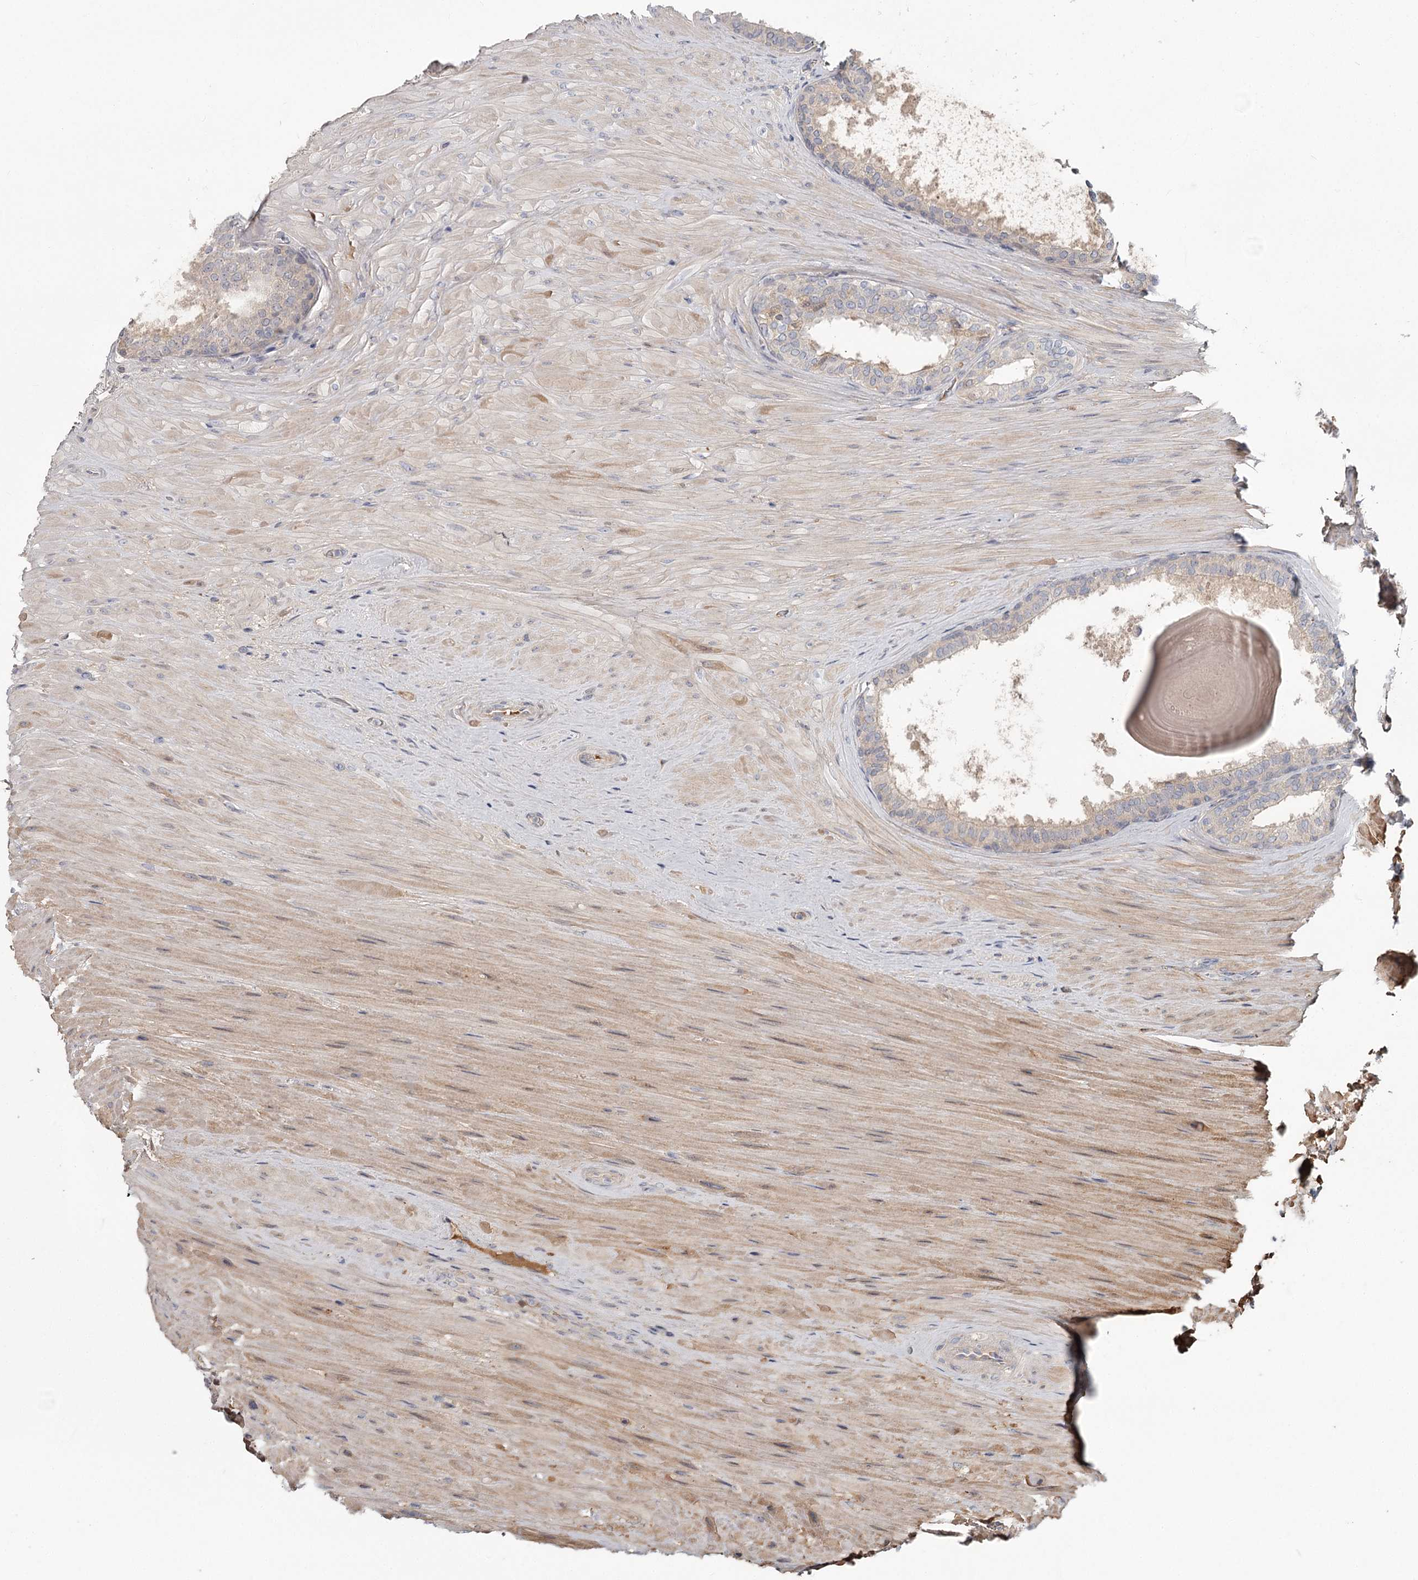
{"staining": {"intensity": "weak", "quantity": "<25%", "location": "cytoplasmic/membranous"}, "tissue": "prostate cancer", "cell_type": "Tumor cells", "image_type": "cancer", "snomed": [{"axis": "morphology", "description": "Adenocarcinoma, High grade"}, {"axis": "topography", "description": "Prostate"}], "caption": "IHC of high-grade adenocarcinoma (prostate) exhibits no positivity in tumor cells. Brightfield microscopy of IHC stained with DAB (brown) and hematoxylin (blue), captured at high magnification.", "gene": "DHRS9", "patient": {"sex": "male", "age": 65}}